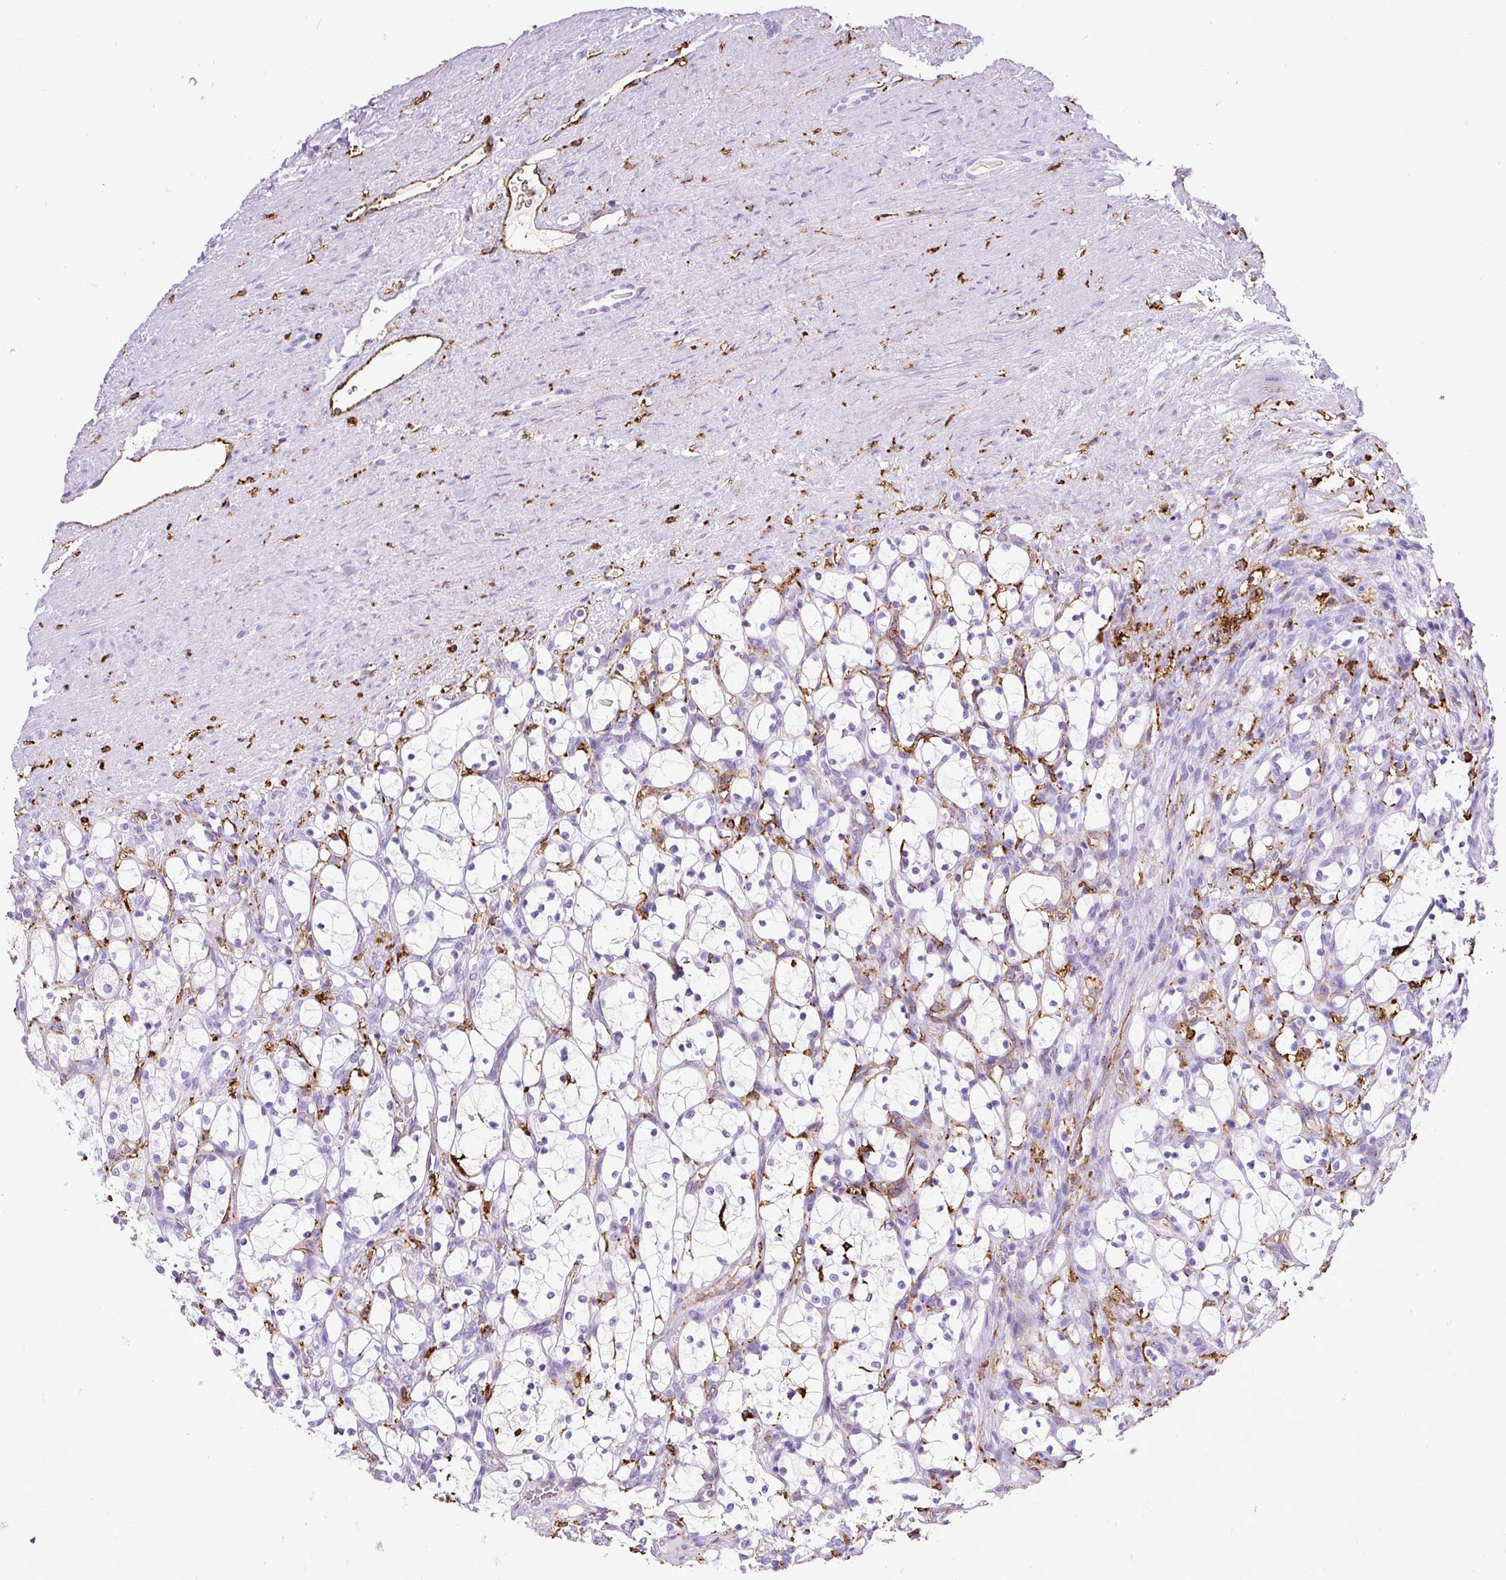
{"staining": {"intensity": "negative", "quantity": "none", "location": "none"}, "tissue": "renal cancer", "cell_type": "Tumor cells", "image_type": "cancer", "snomed": [{"axis": "morphology", "description": "Adenocarcinoma, NOS"}, {"axis": "topography", "description": "Kidney"}], "caption": "Protein analysis of adenocarcinoma (renal) demonstrates no significant staining in tumor cells.", "gene": "HLA-DRA", "patient": {"sex": "female", "age": 69}}